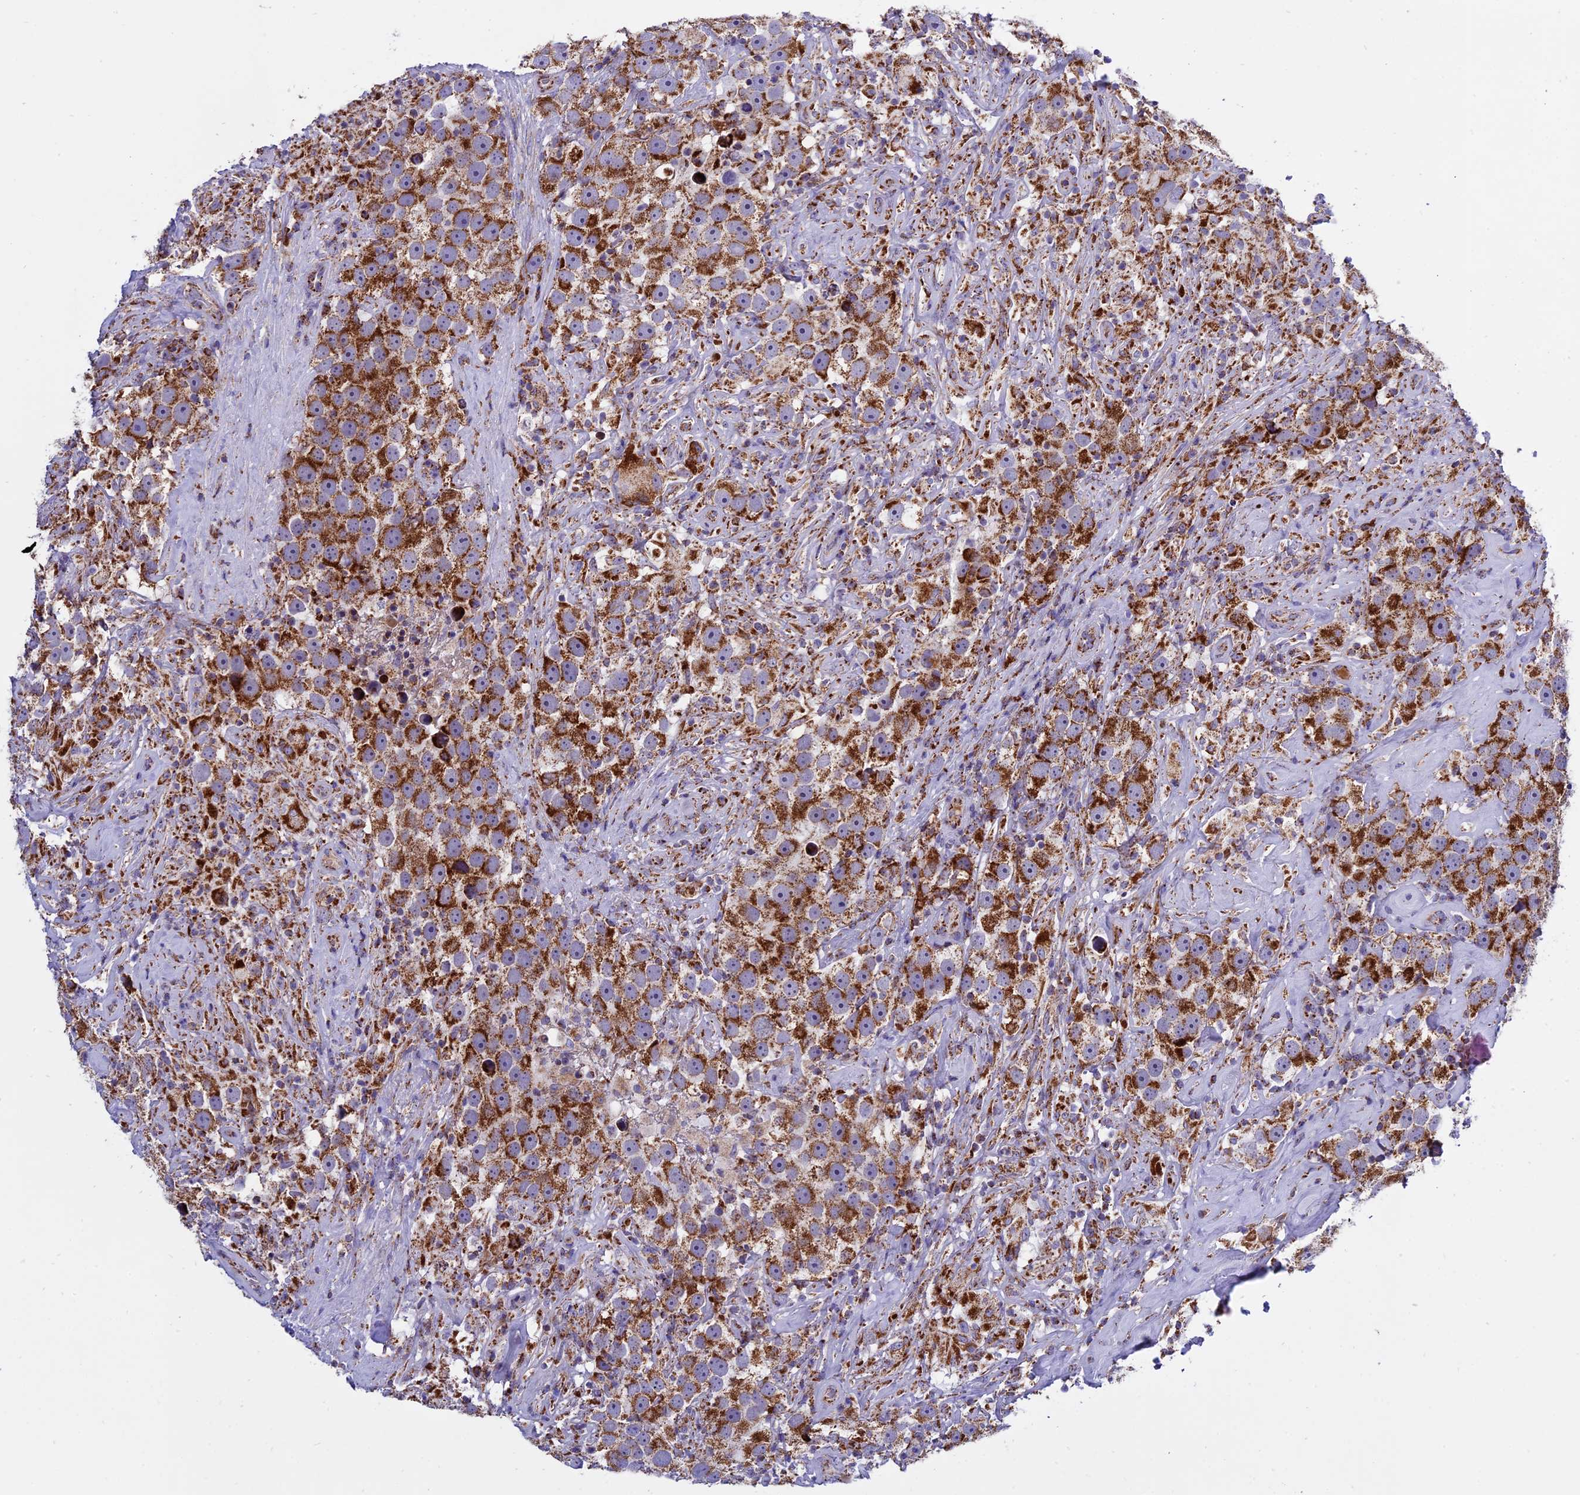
{"staining": {"intensity": "strong", "quantity": ">75%", "location": "cytoplasmic/membranous"}, "tissue": "testis cancer", "cell_type": "Tumor cells", "image_type": "cancer", "snomed": [{"axis": "morphology", "description": "Seminoma, NOS"}, {"axis": "topography", "description": "Testis"}], "caption": "Immunohistochemistry photomicrograph of neoplastic tissue: testis cancer (seminoma) stained using immunohistochemistry demonstrates high levels of strong protein expression localized specifically in the cytoplasmic/membranous of tumor cells, appearing as a cytoplasmic/membranous brown color.", "gene": "MRPS34", "patient": {"sex": "male", "age": 49}}